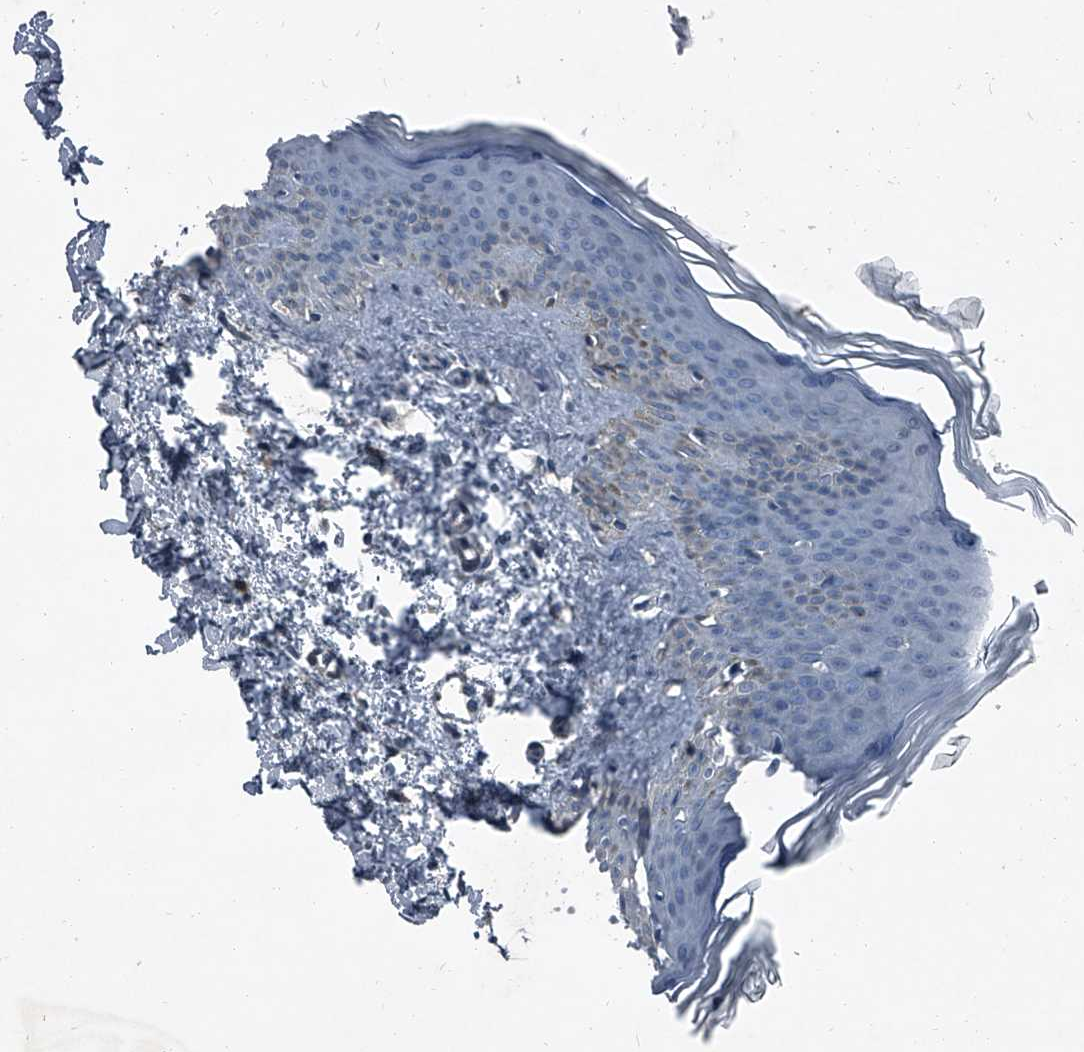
{"staining": {"intensity": "negative", "quantity": "none", "location": "none"}, "tissue": "skin", "cell_type": "Fibroblasts", "image_type": "normal", "snomed": [{"axis": "morphology", "description": "Normal tissue, NOS"}, {"axis": "topography", "description": "Skin"}], "caption": "IHC photomicrograph of unremarkable skin: skin stained with DAB (3,3'-diaminobenzidine) displays no significant protein positivity in fibroblasts. (DAB (3,3'-diaminobenzidine) immunohistochemistry (IHC) with hematoxylin counter stain).", "gene": "HEPHL1", "patient": {"sex": "female", "age": 27}}